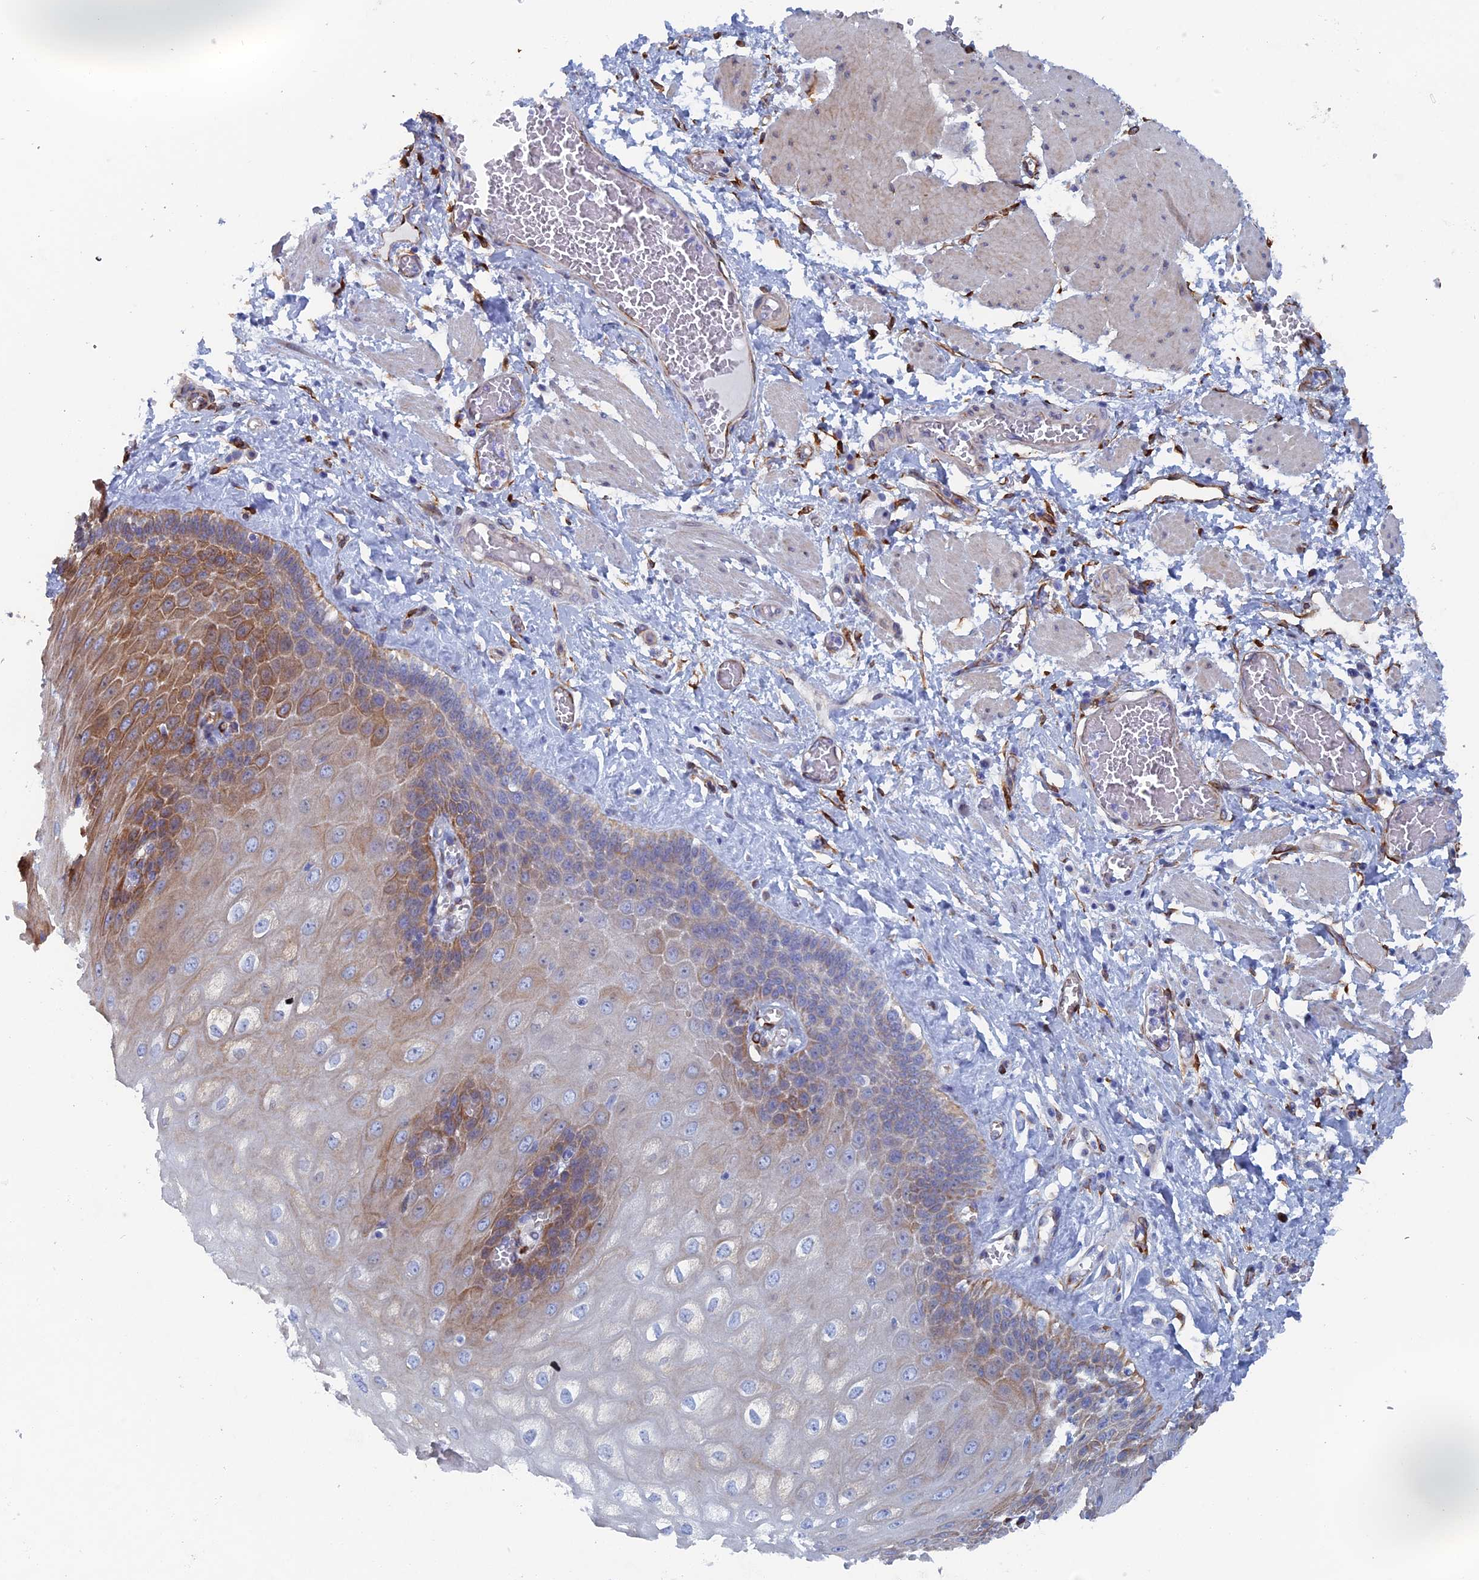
{"staining": {"intensity": "moderate", "quantity": "25%-75%", "location": "cytoplasmic/membranous"}, "tissue": "esophagus", "cell_type": "Squamous epithelial cells", "image_type": "normal", "snomed": [{"axis": "morphology", "description": "Normal tissue, NOS"}, {"axis": "topography", "description": "Esophagus"}], "caption": "The photomicrograph reveals staining of benign esophagus, revealing moderate cytoplasmic/membranous protein staining (brown color) within squamous epithelial cells.", "gene": "COG7", "patient": {"sex": "male", "age": 60}}